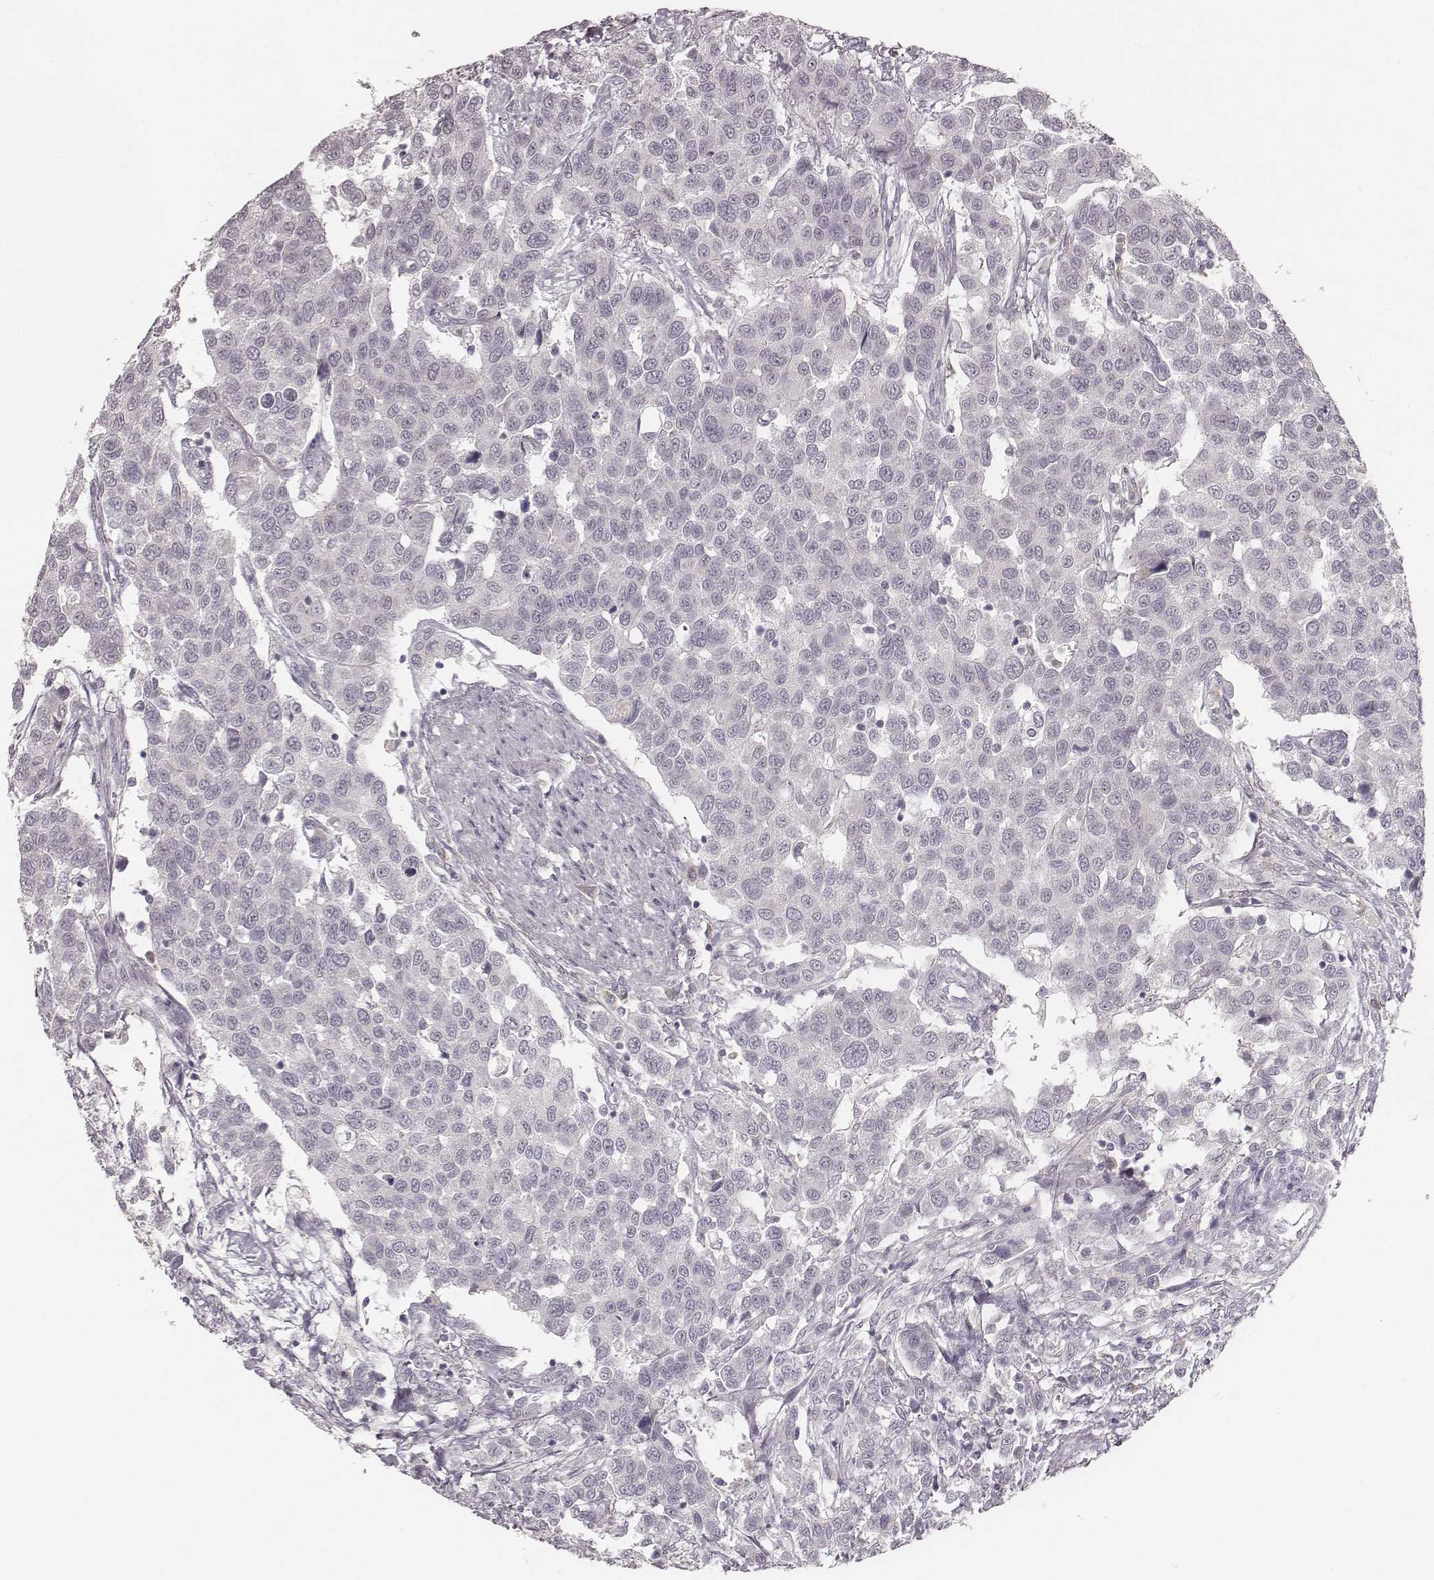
{"staining": {"intensity": "negative", "quantity": "none", "location": "none"}, "tissue": "urothelial cancer", "cell_type": "Tumor cells", "image_type": "cancer", "snomed": [{"axis": "morphology", "description": "Urothelial carcinoma, High grade"}, {"axis": "topography", "description": "Urinary bladder"}], "caption": "Immunohistochemical staining of human urothelial cancer reveals no significant positivity in tumor cells.", "gene": "LY6K", "patient": {"sex": "female", "age": 58}}